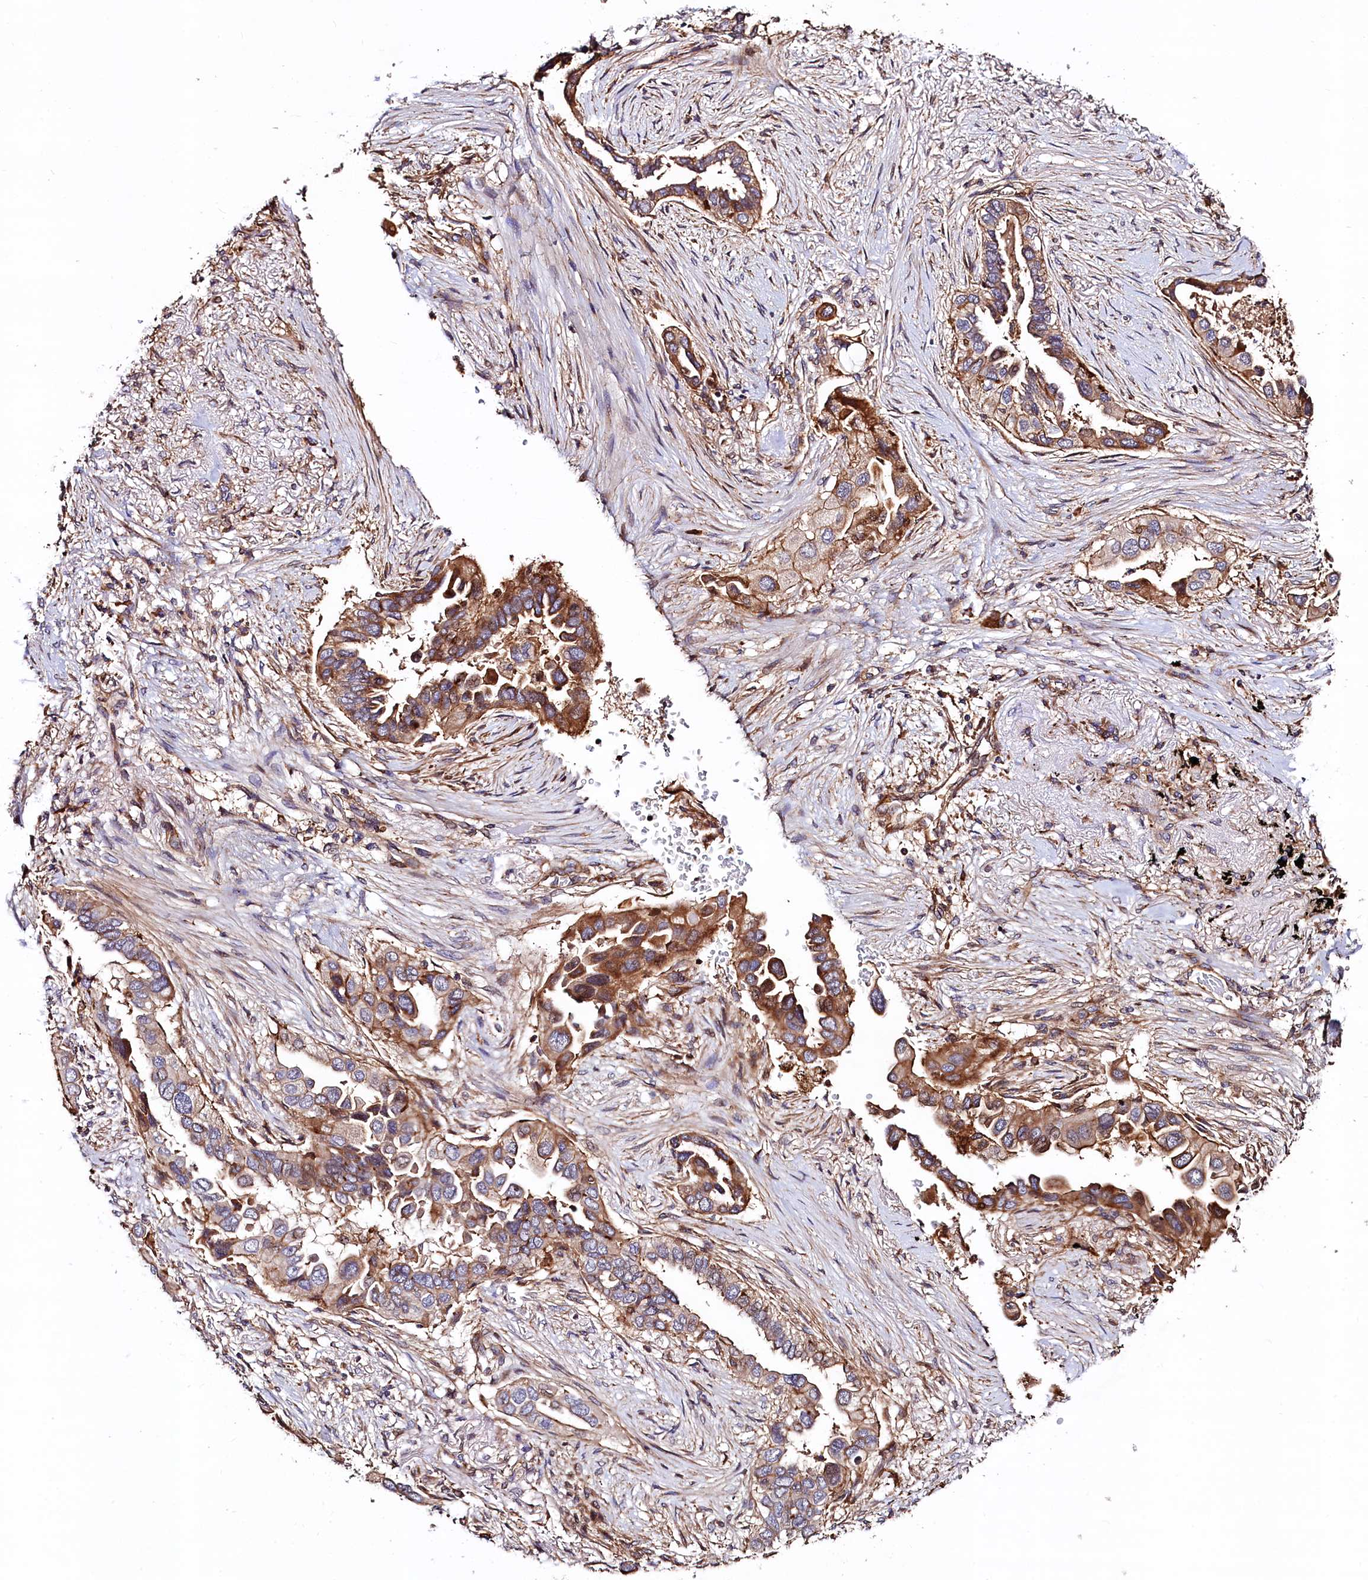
{"staining": {"intensity": "moderate", "quantity": ">75%", "location": "cytoplasmic/membranous"}, "tissue": "lung cancer", "cell_type": "Tumor cells", "image_type": "cancer", "snomed": [{"axis": "morphology", "description": "Adenocarcinoma, NOS"}, {"axis": "topography", "description": "Lung"}], "caption": "Immunohistochemistry histopathology image of neoplastic tissue: human lung adenocarcinoma stained using immunohistochemistry shows medium levels of moderate protein expression localized specifically in the cytoplasmic/membranous of tumor cells, appearing as a cytoplasmic/membranous brown color.", "gene": "KLHDC4", "patient": {"sex": "female", "age": 76}}